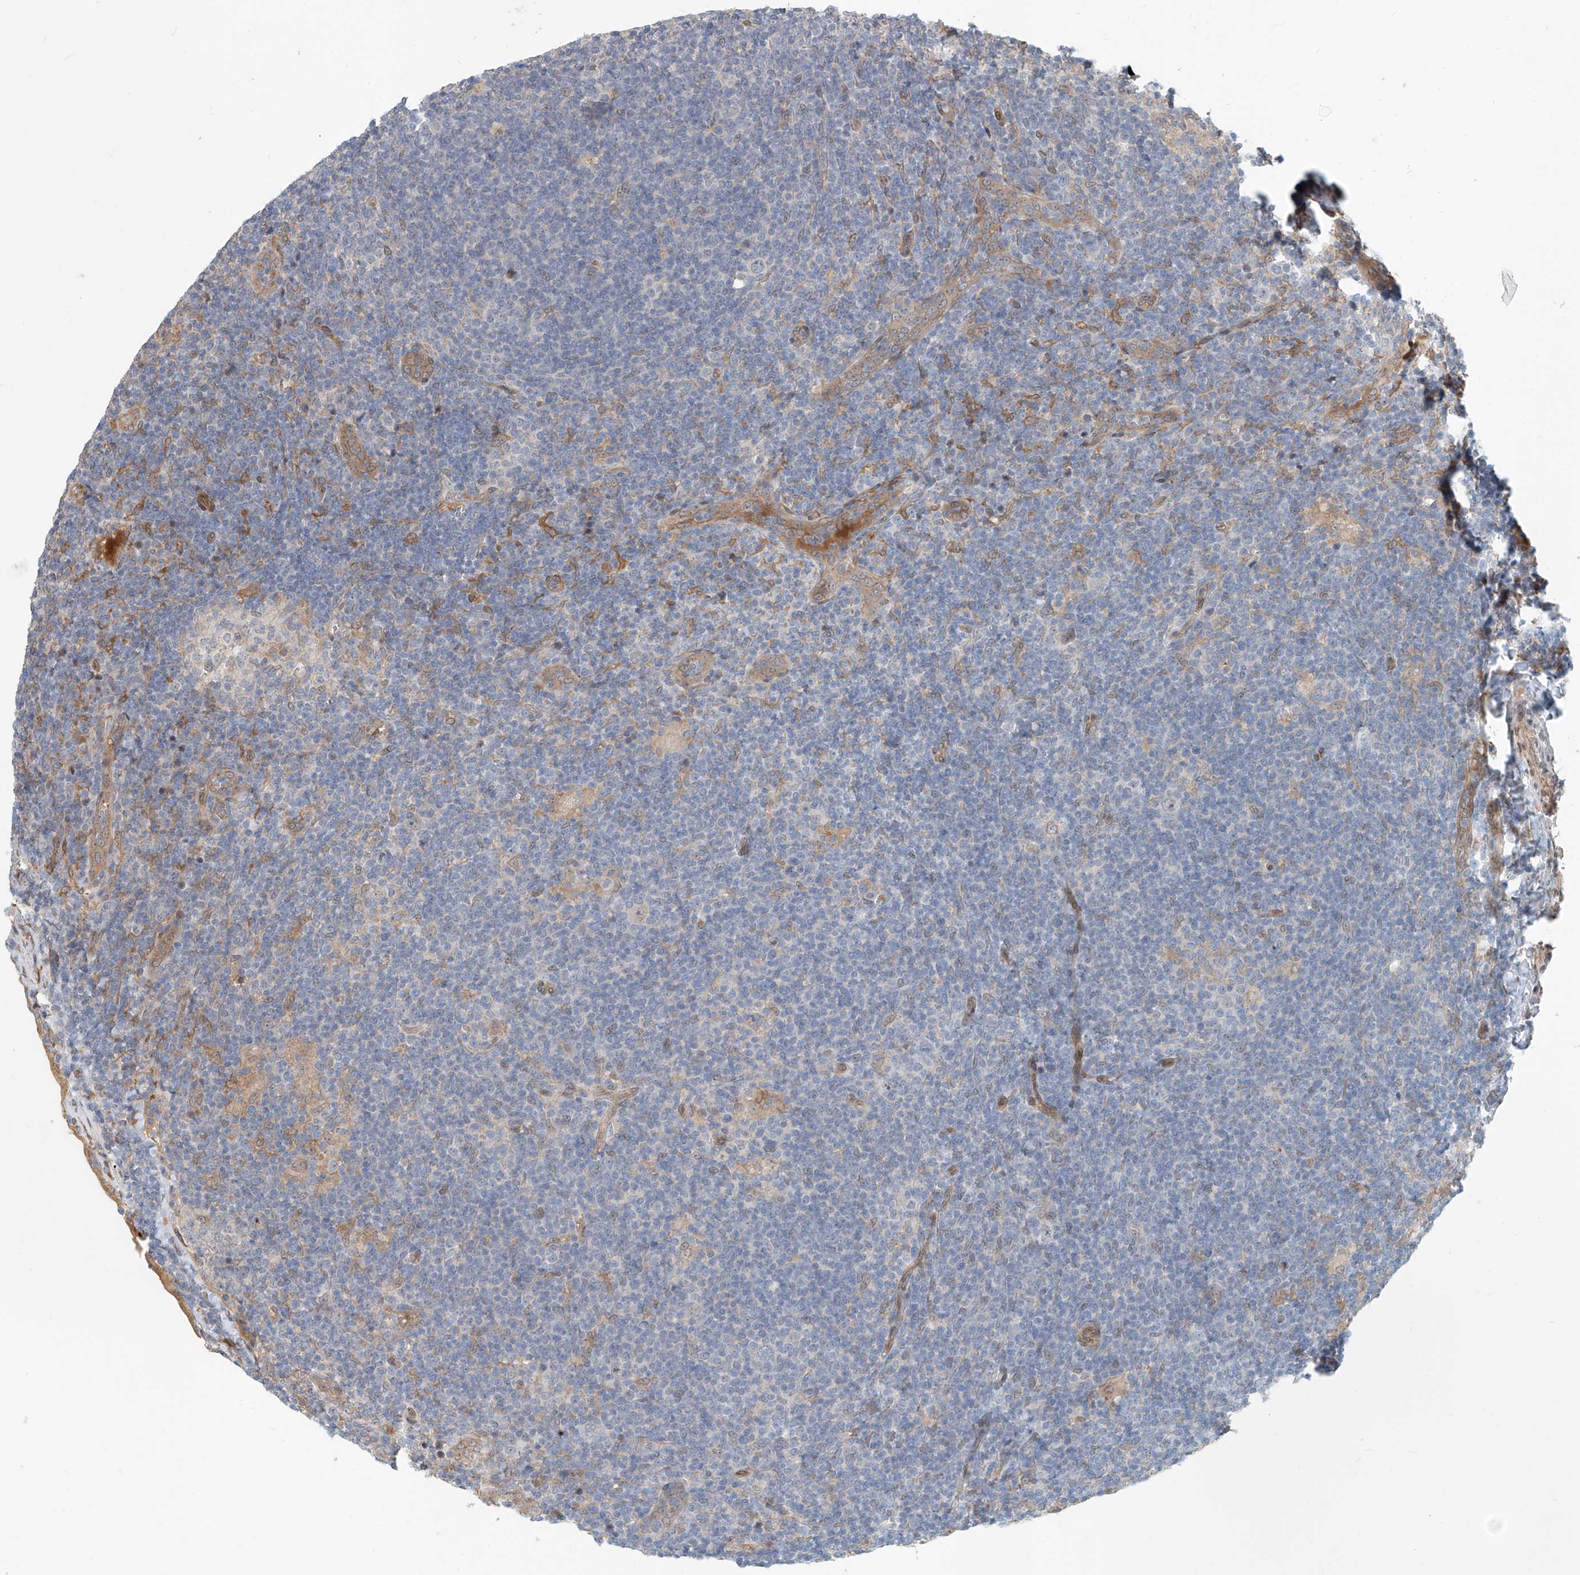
{"staining": {"intensity": "negative", "quantity": "none", "location": "none"}, "tissue": "lymphoma", "cell_type": "Tumor cells", "image_type": "cancer", "snomed": [{"axis": "morphology", "description": "Hodgkin's disease, NOS"}, {"axis": "topography", "description": "Lymph node"}], "caption": "Immunohistochemistry of human lymphoma displays no staining in tumor cells.", "gene": "SASH1", "patient": {"sex": "female", "age": 57}}